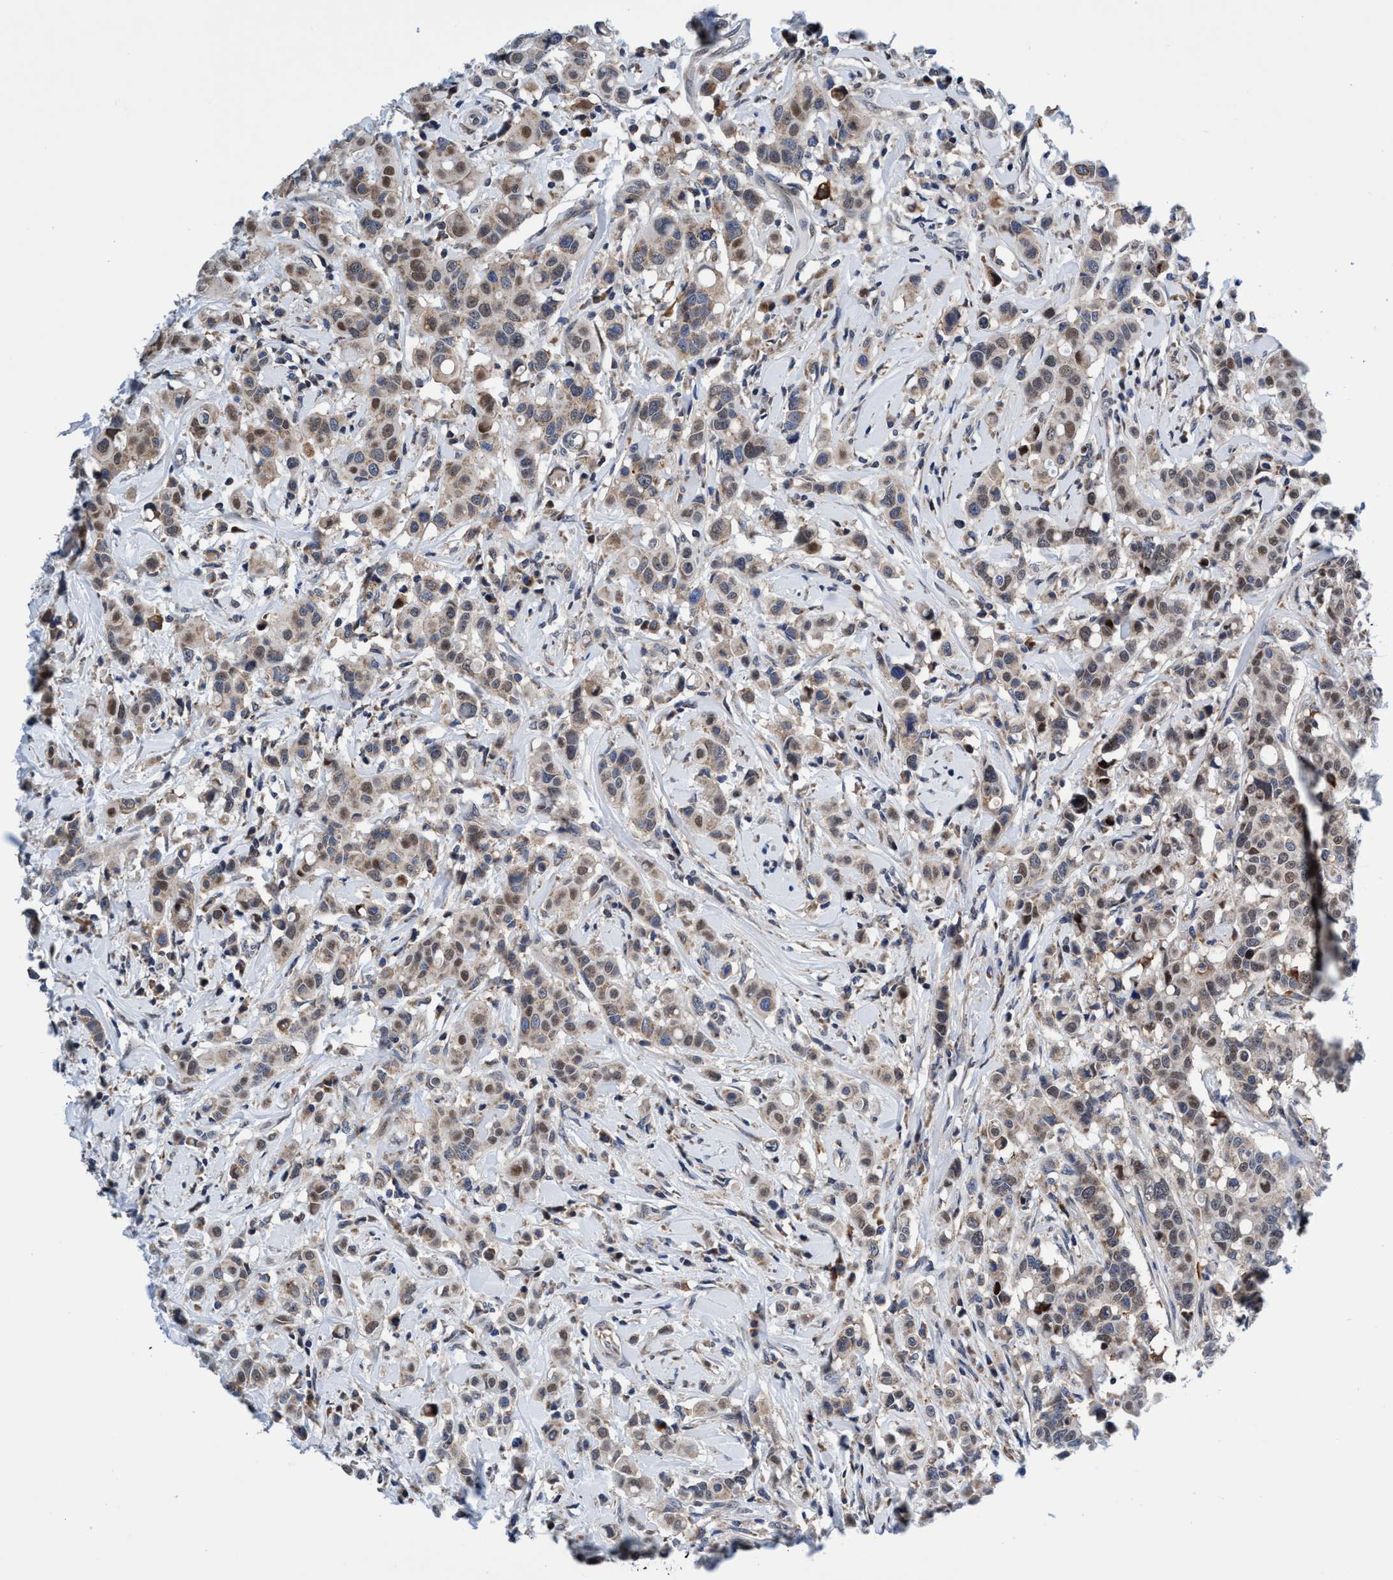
{"staining": {"intensity": "weak", "quantity": ">75%", "location": "cytoplasmic/membranous"}, "tissue": "breast cancer", "cell_type": "Tumor cells", "image_type": "cancer", "snomed": [{"axis": "morphology", "description": "Duct carcinoma"}, {"axis": "topography", "description": "Breast"}], "caption": "Human breast cancer stained for a protein (brown) shows weak cytoplasmic/membranous positive staining in about >75% of tumor cells.", "gene": "AGAP2", "patient": {"sex": "female", "age": 27}}